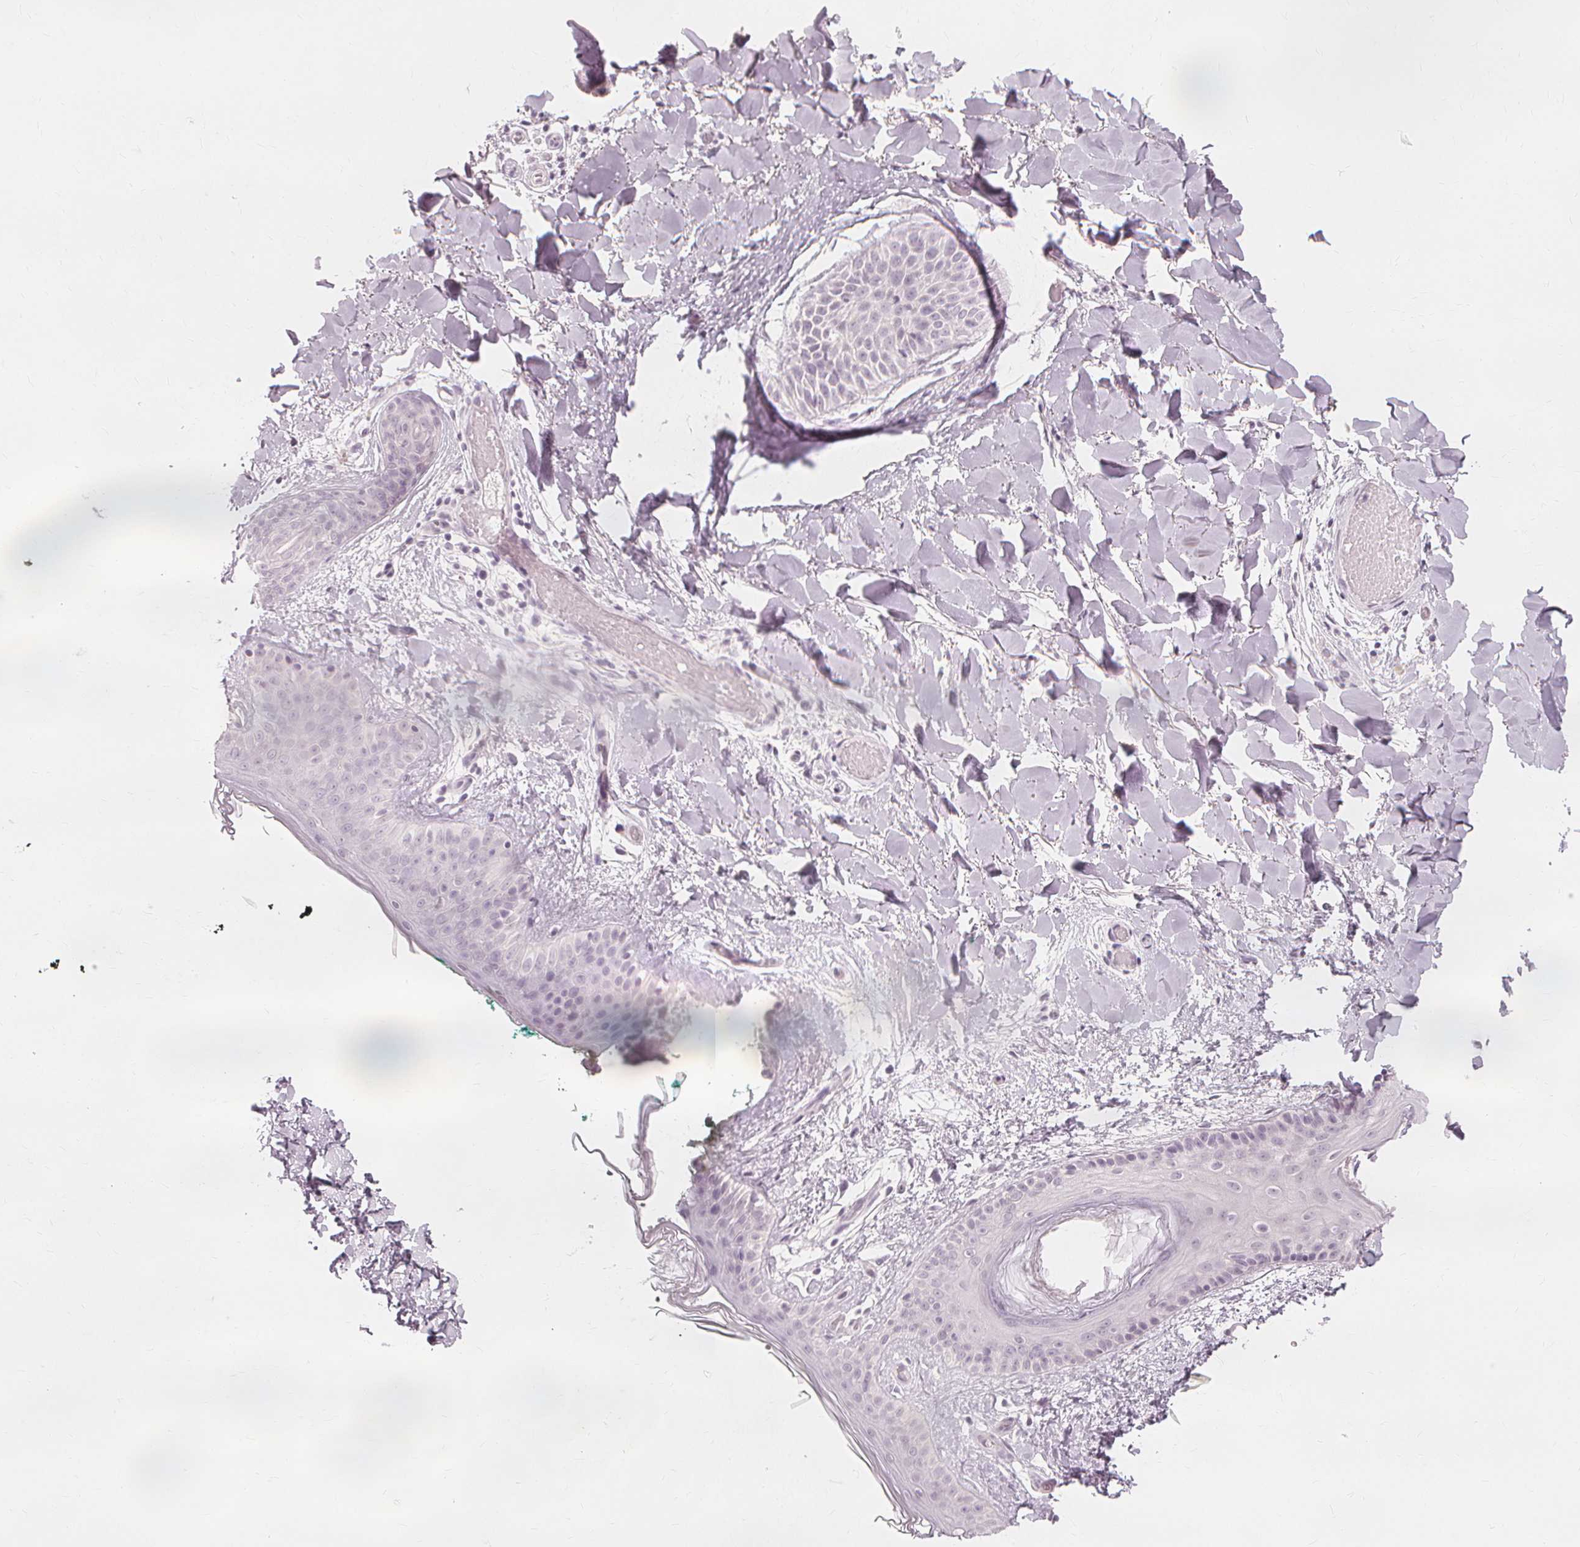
{"staining": {"intensity": "negative", "quantity": "none", "location": "none"}, "tissue": "skin", "cell_type": "Fibroblasts", "image_type": "normal", "snomed": [{"axis": "morphology", "description": "Normal tissue, NOS"}, {"axis": "topography", "description": "Skin"}], "caption": "Immunohistochemistry image of unremarkable human skin stained for a protein (brown), which reveals no expression in fibroblasts.", "gene": "NXPE1", "patient": {"sex": "female", "age": 34}}